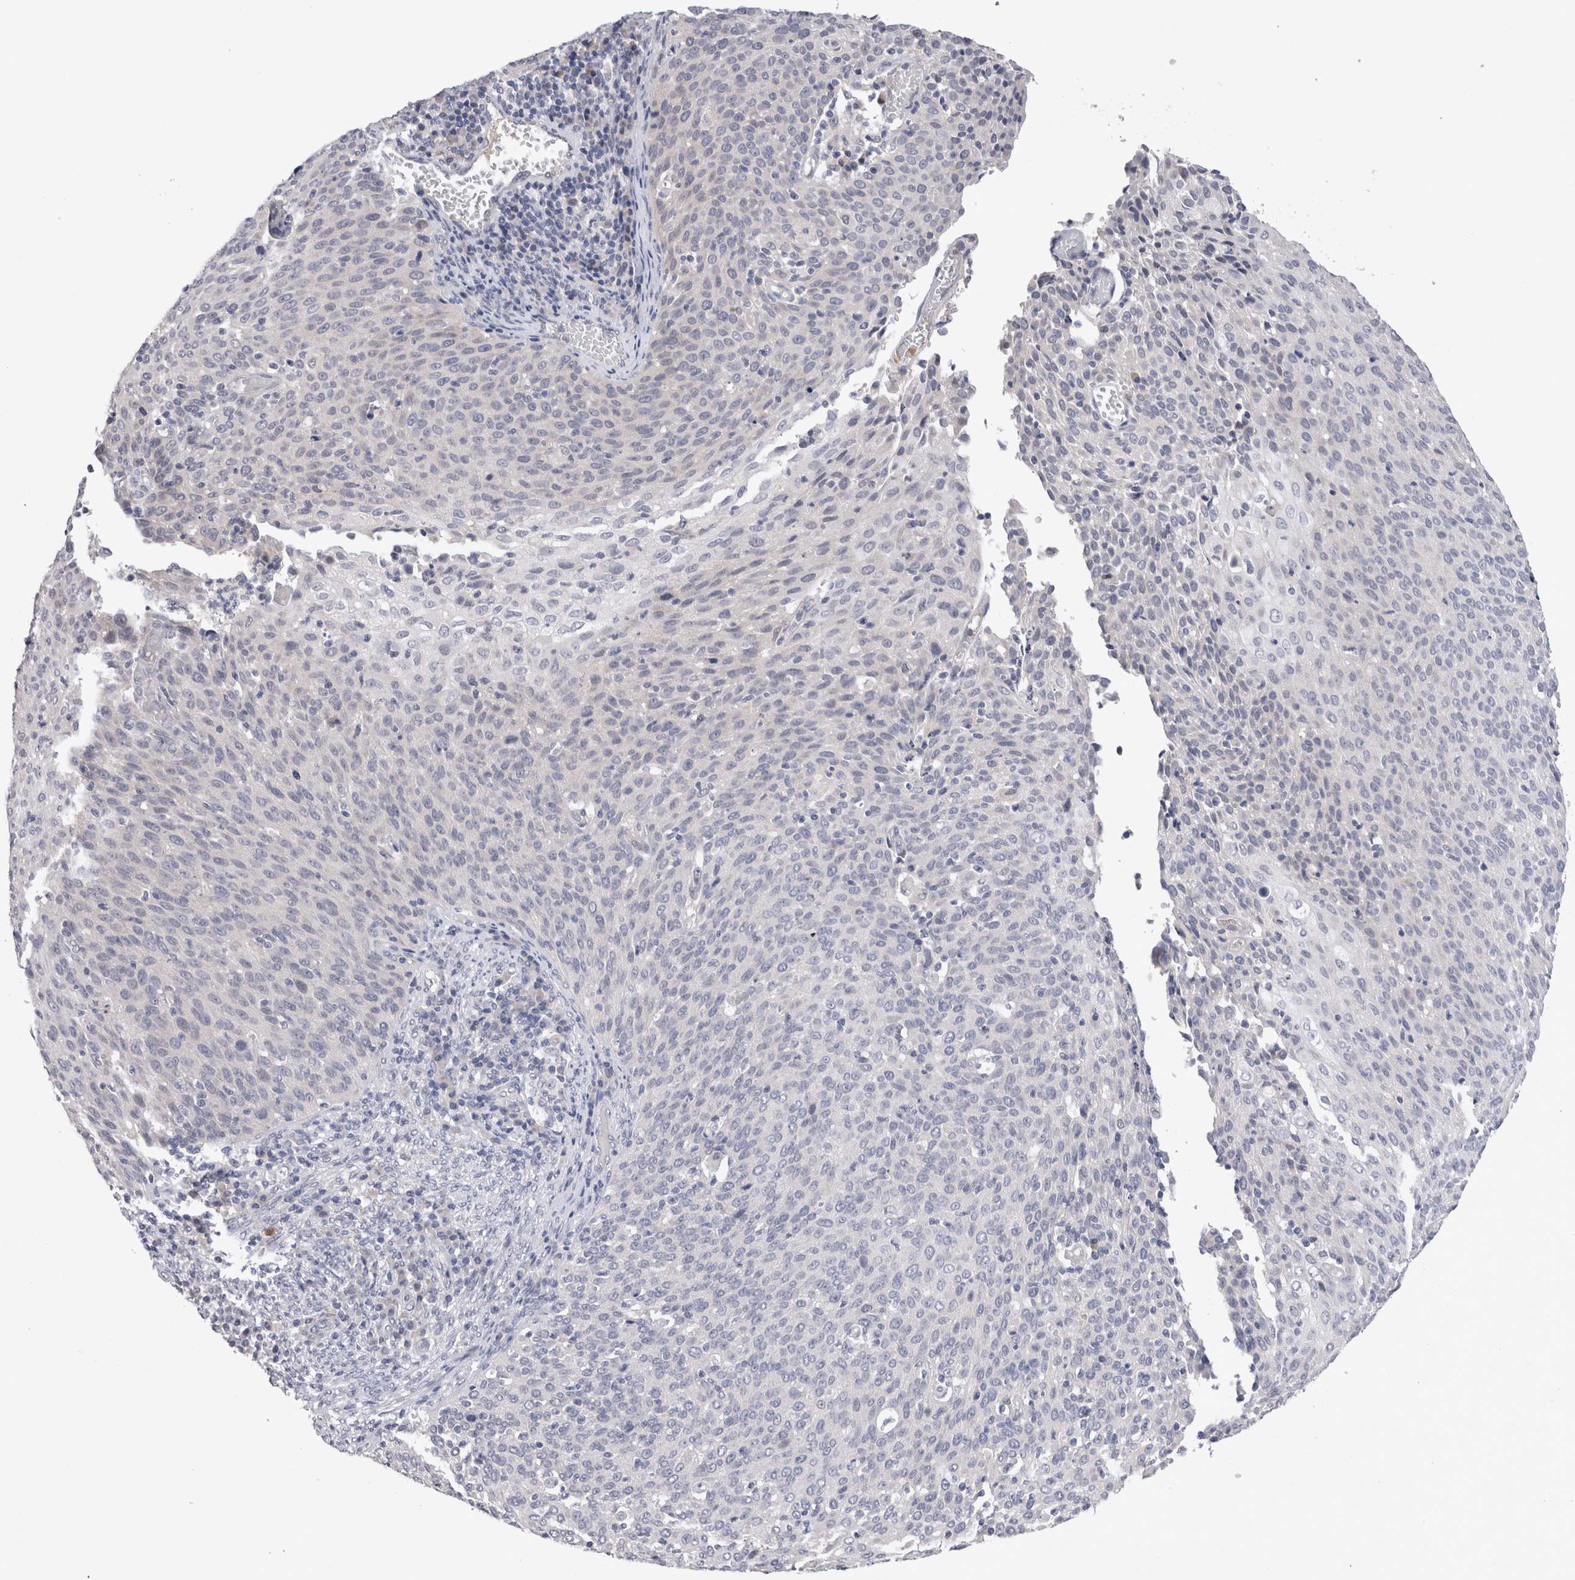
{"staining": {"intensity": "negative", "quantity": "none", "location": "none"}, "tissue": "cervical cancer", "cell_type": "Tumor cells", "image_type": "cancer", "snomed": [{"axis": "morphology", "description": "Squamous cell carcinoma, NOS"}, {"axis": "topography", "description": "Cervix"}], "caption": "Cervical cancer (squamous cell carcinoma) was stained to show a protein in brown. There is no significant staining in tumor cells.", "gene": "CRYBG1", "patient": {"sex": "female", "age": 38}}